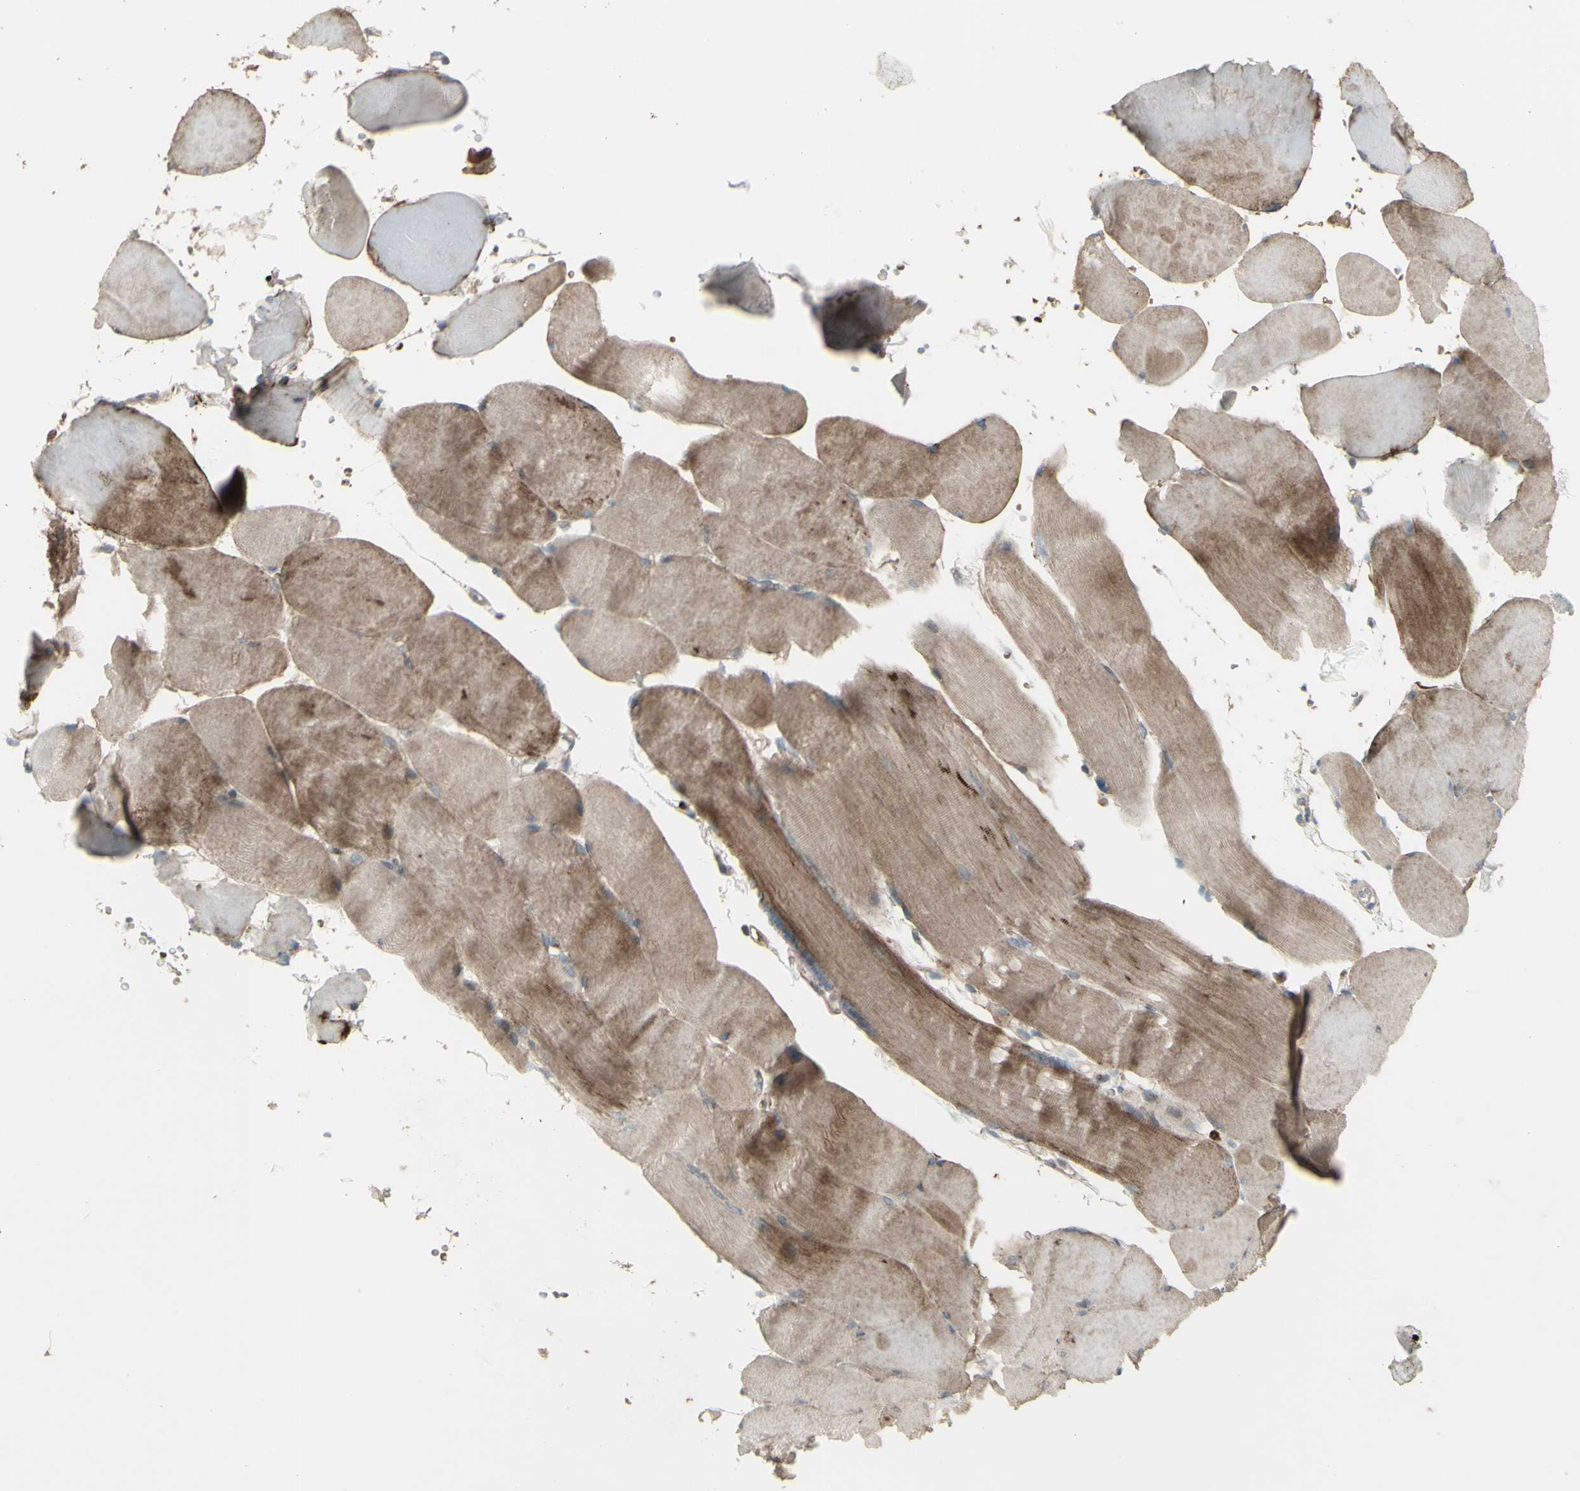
{"staining": {"intensity": "moderate", "quantity": ">75%", "location": "cytoplasmic/membranous"}, "tissue": "skeletal muscle", "cell_type": "Myocytes", "image_type": "normal", "snomed": [{"axis": "morphology", "description": "Normal tissue, NOS"}, {"axis": "topography", "description": "Skin"}, {"axis": "topography", "description": "Skeletal muscle"}], "caption": "Protein analysis of benign skeletal muscle exhibits moderate cytoplasmic/membranous expression in approximately >75% of myocytes.", "gene": "GRAMD1B", "patient": {"sex": "male", "age": 83}}